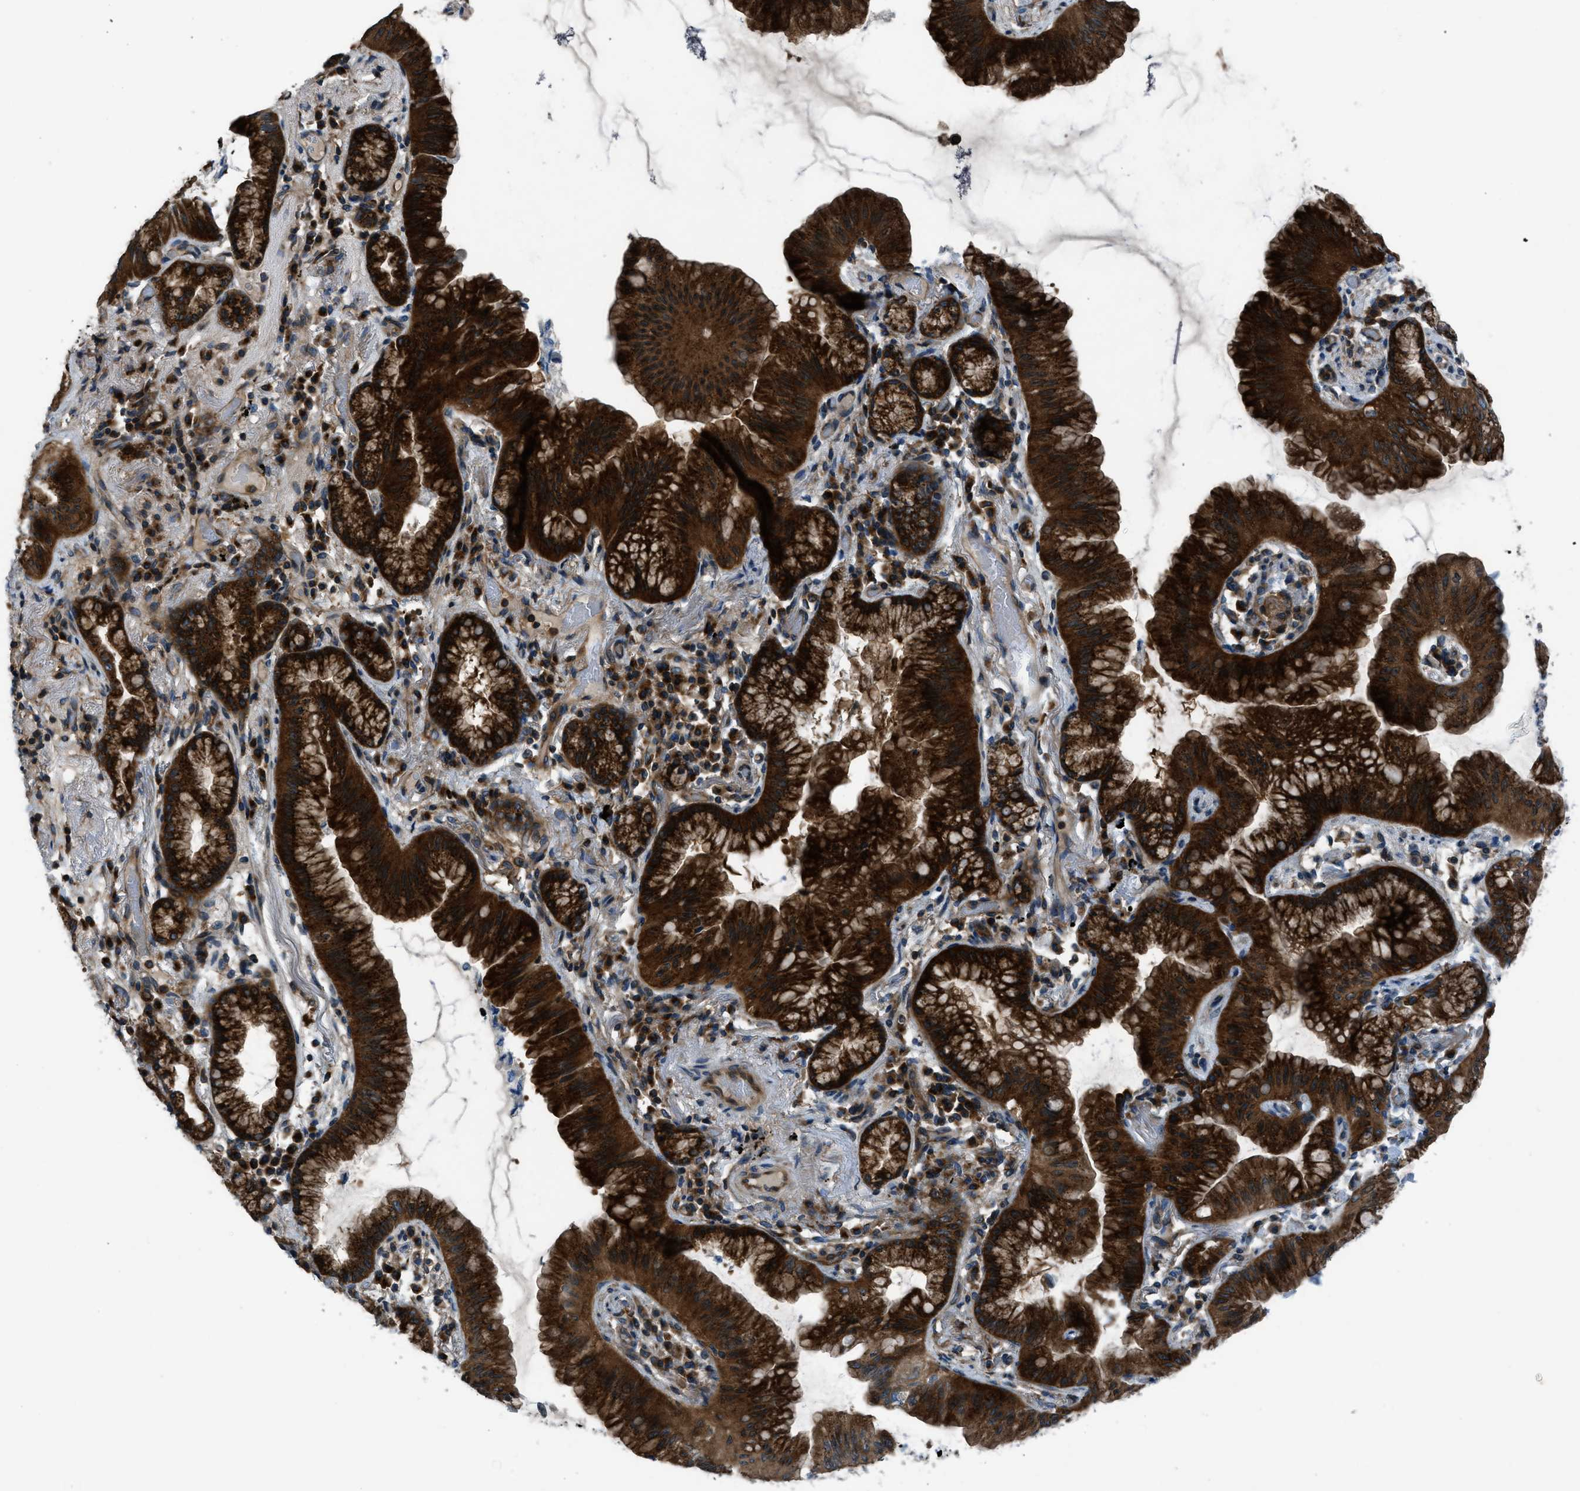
{"staining": {"intensity": "strong", "quantity": ">75%", "location": "cytoplasmic/membranous"}, "tissue": "lung cancer", "cell_type": "Tumor cells", "image_type": "cancer", "snomed": [{"axis": "morphology", "description": "Normal tissue, NOS"}, {"axis": "morphology", "description": "Adenocarcinoma, NOS"}, {"axis": "topography", "description": "Bronchus"}, {"axis": "topography", "description": "Lung"}], "caption": "Immunohistochemical staining of lung cancer displays high levels of strong cytoplasmic/membranous expression in approximately >75% of tumor cells.", "gene": "ARFGAP2", "patient": {"sex": "female", "age": 70}}